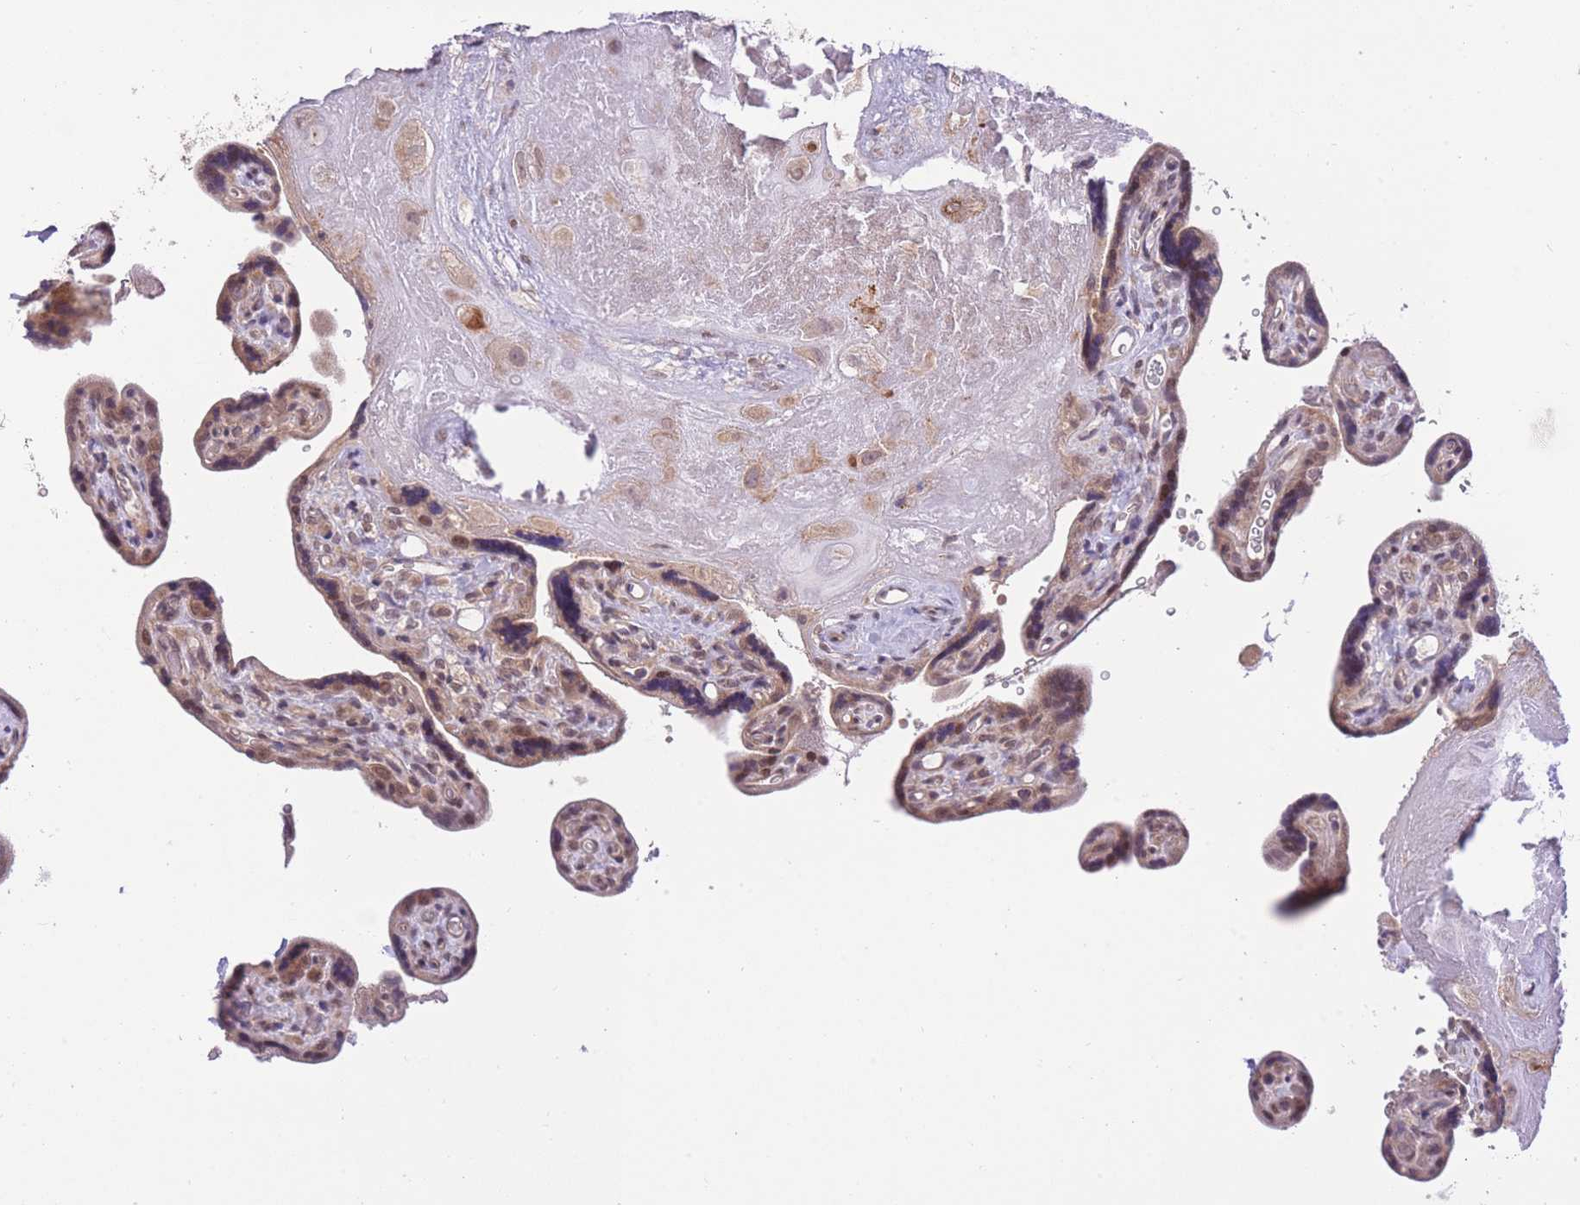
{"staining": {"intensity": "weak", "quantity": ">75%", "location": "cytoplasmic/membranous"}, "tissue": "placenta", "cell_type": "Decidual cells", "image_type": "normal", "snomed": [{"axis": "morphology", "description": "Normal tissue, NOS"}, {"axis": "topography", "description": "Placenta"}], "caption": "IHC (DAB (3,3'-diaminobenzidine)) staining of normal human placenta displays weak cytoplasmic/membranous protein positivity in approximately >75% of decidual cells.", "gene": "ELOA2", "patient": {"sex": "female", "age": 39}}